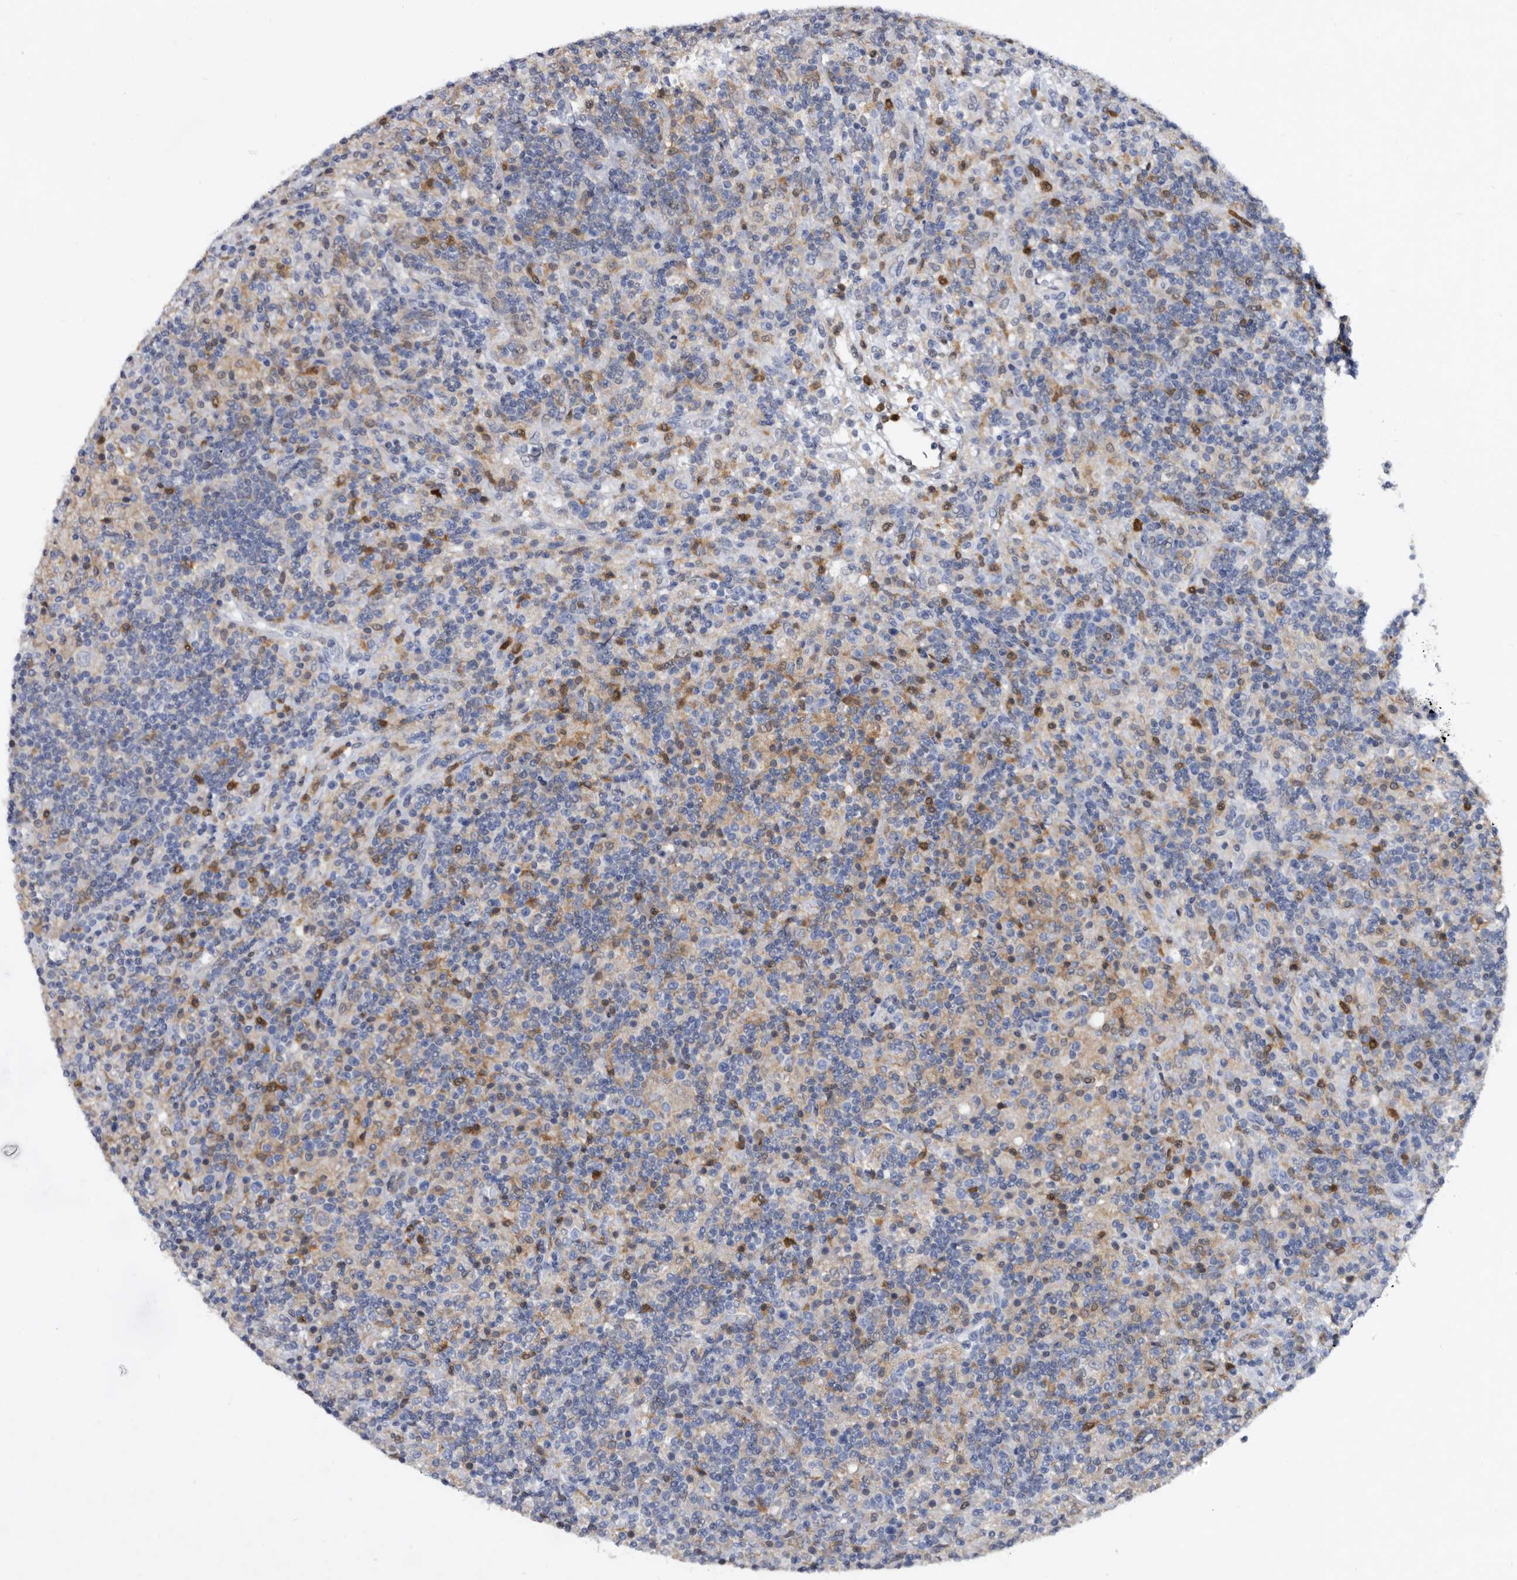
{"staining": {"intensity": "negative", "quantity": "none", "location": "none"}, "tissue": "lymphoma", "cell_type": "Tumor cells", "image_type": "cancer", "snomed": [{"axis": "morphology", "description": "Hodgkin's disease, NOS"}, {"axis": "topography", "description": "Lymph node"}], "caption": "Hodgkin's disease was stained to show a protein in brown. There is no significant expression in tumor cells. Nuclei are stained in blue.", "gene": "SERPINB8", "patient": {"sex": "male", "age": 70}}